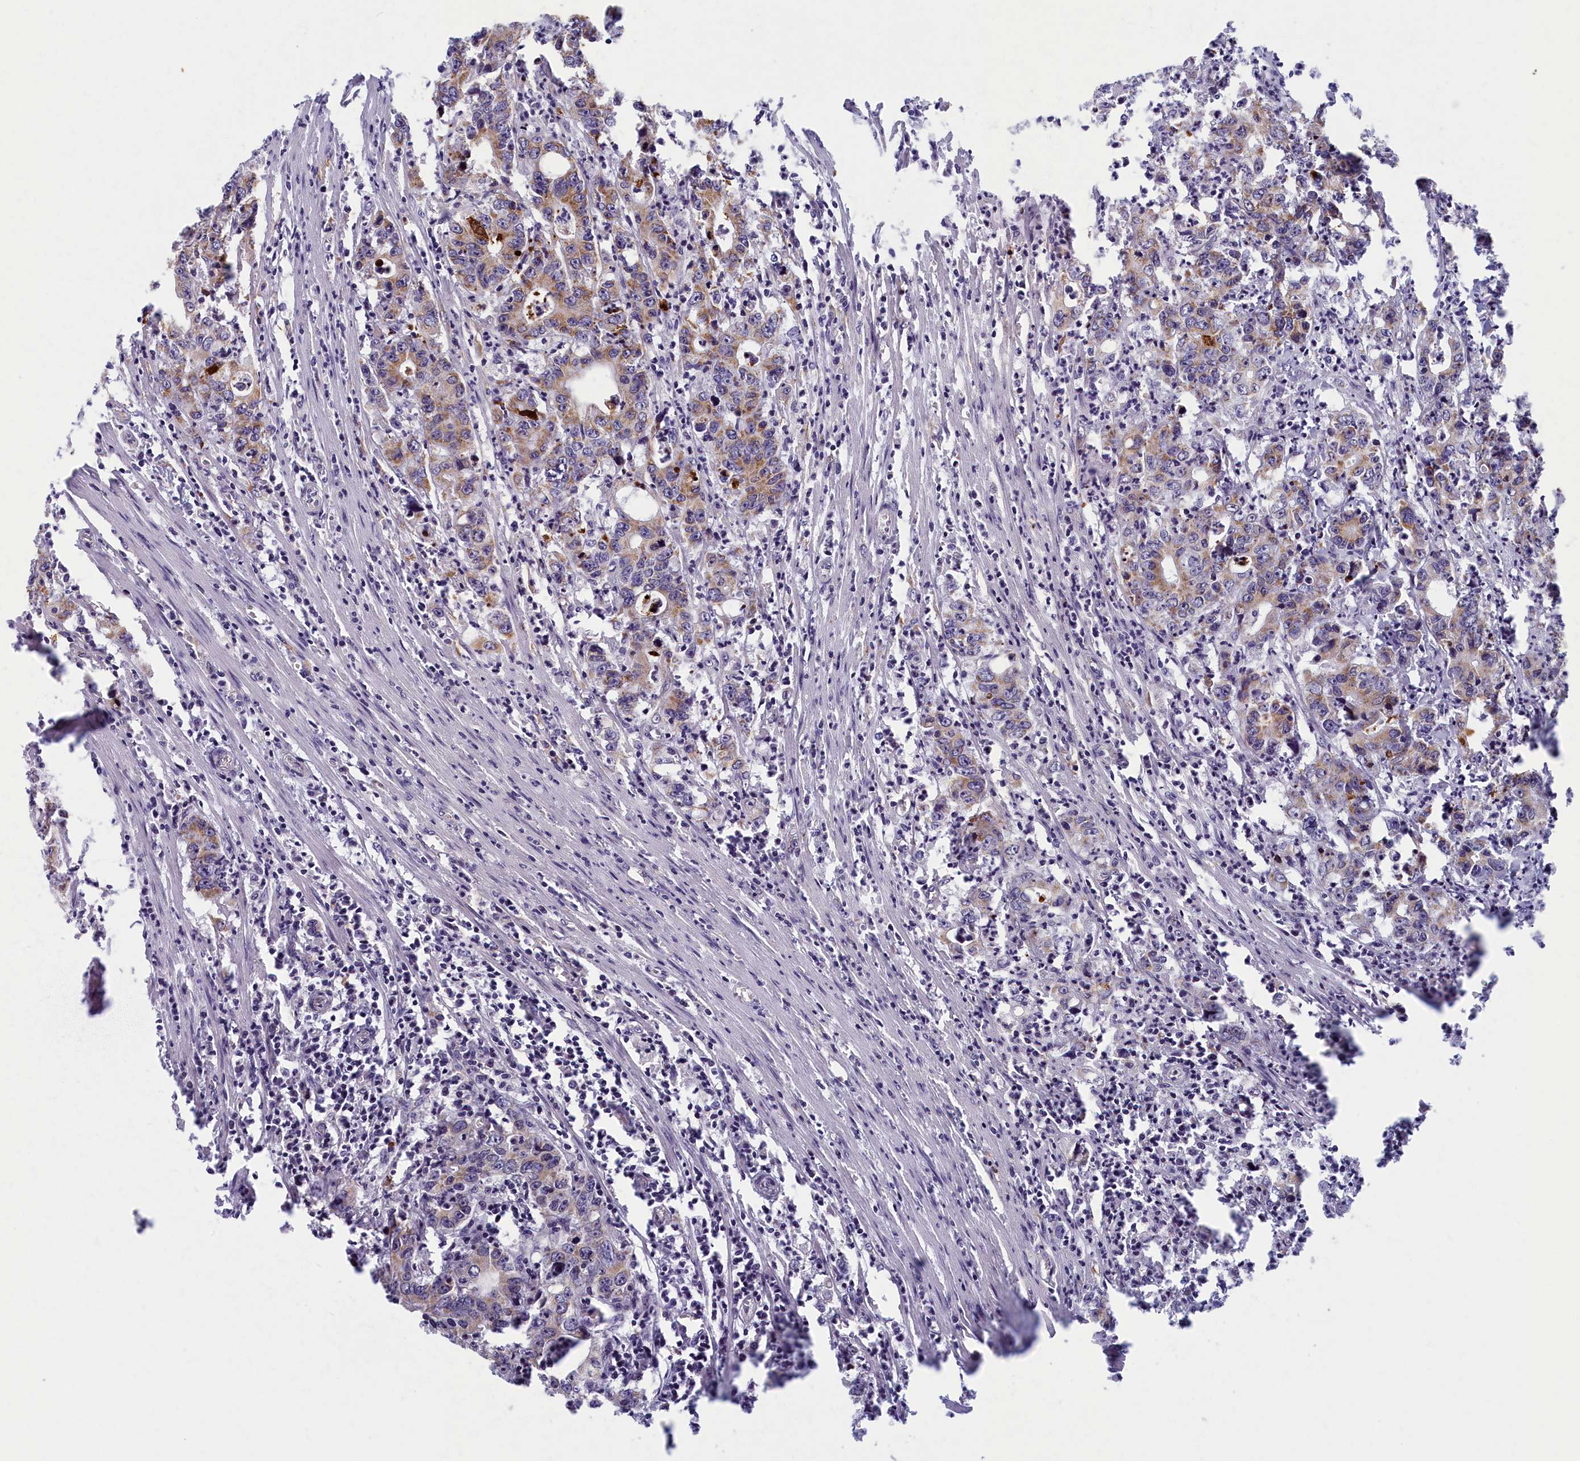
{"staining": {"intensity": "moderate", "quantity": "<25%", "location": "cytoplasmic/membranous"}, "tissue": "colorectal cancer", "cell_type": "Tumor cells", "image_type": "cancer", "snomed": [{"axis": "morphology", "description": "Adenocarcinoma, NOS"}, {"axis": "topography", "description": "Colon"}], "caption": "A photomicrograph showing moderate cytoplasmic/membranous staining in approximately <25% of tumor cells in adenocarcinoma (colorectal), as visualized by brown immunohistochemical staining.", "gene": "MRPS25", "patient": {"sex": "female", "age": 75}}